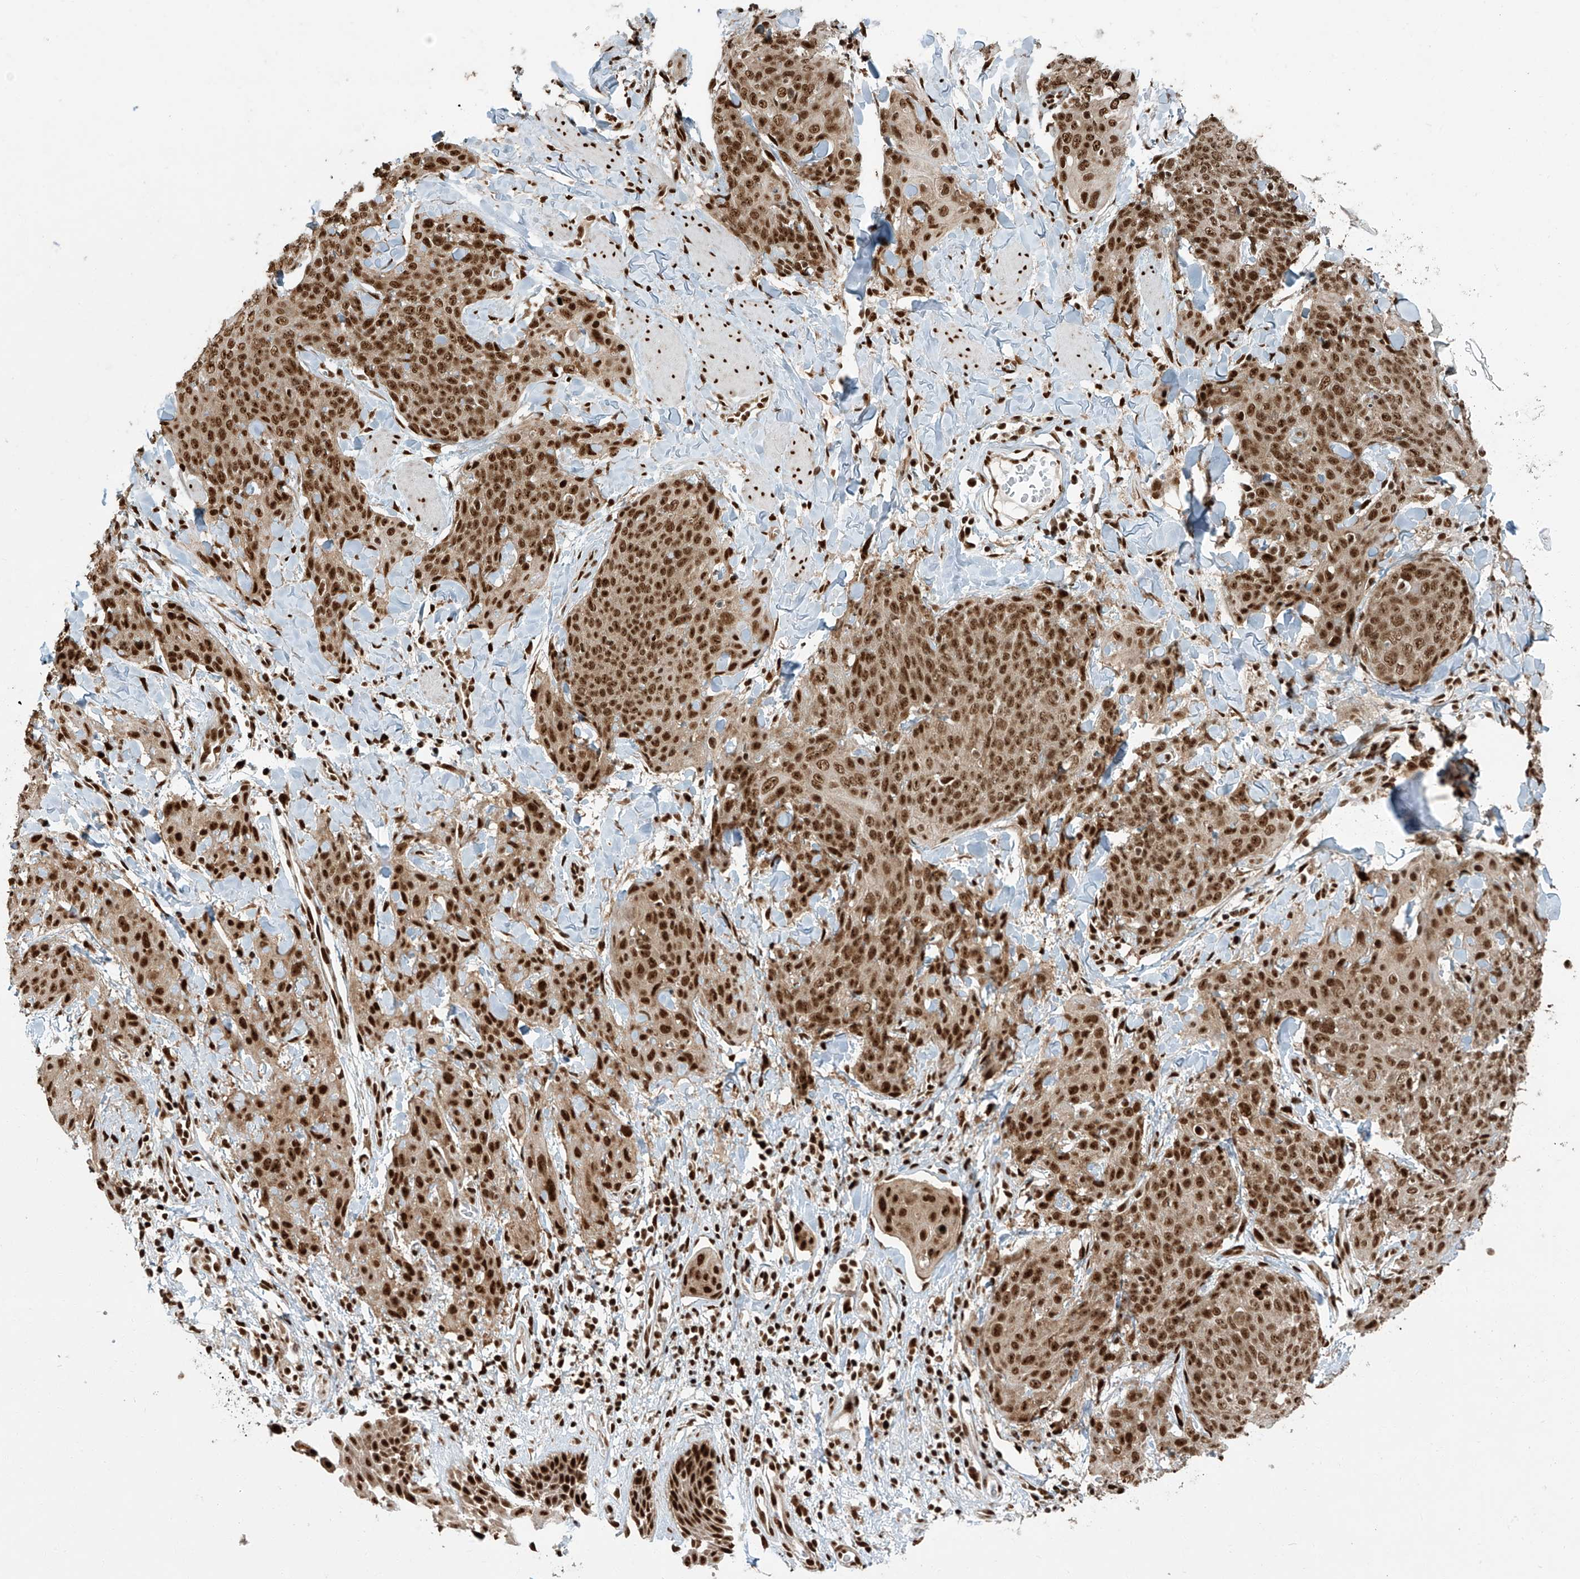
{"staining": {"intensity": "strong", "quantity": ">75%", "location": "nuclear"}, "tissue": "skin cancer", "cell_type": "Tumor cells", "image_type": "cancer", "snomed": [{"axis": "morphology", "description": "Squamous cell carcinoma, NOS"}, {"axis": "topography", "description": "Skin"}, {"axis": "topography", "description": "Vulva"}], "caption": "Skin squamous cell carcinoma stained with immunohistochemistry demonstrates strong nuclear positivity in approximately >75% of tumor cells. (Stains: DAB in brown, nuclei in blue, Microscopy: brightfield microscopy at high magnification).", "gene": "FAM193B", "patient": {"sex": "female", "age": 85}}